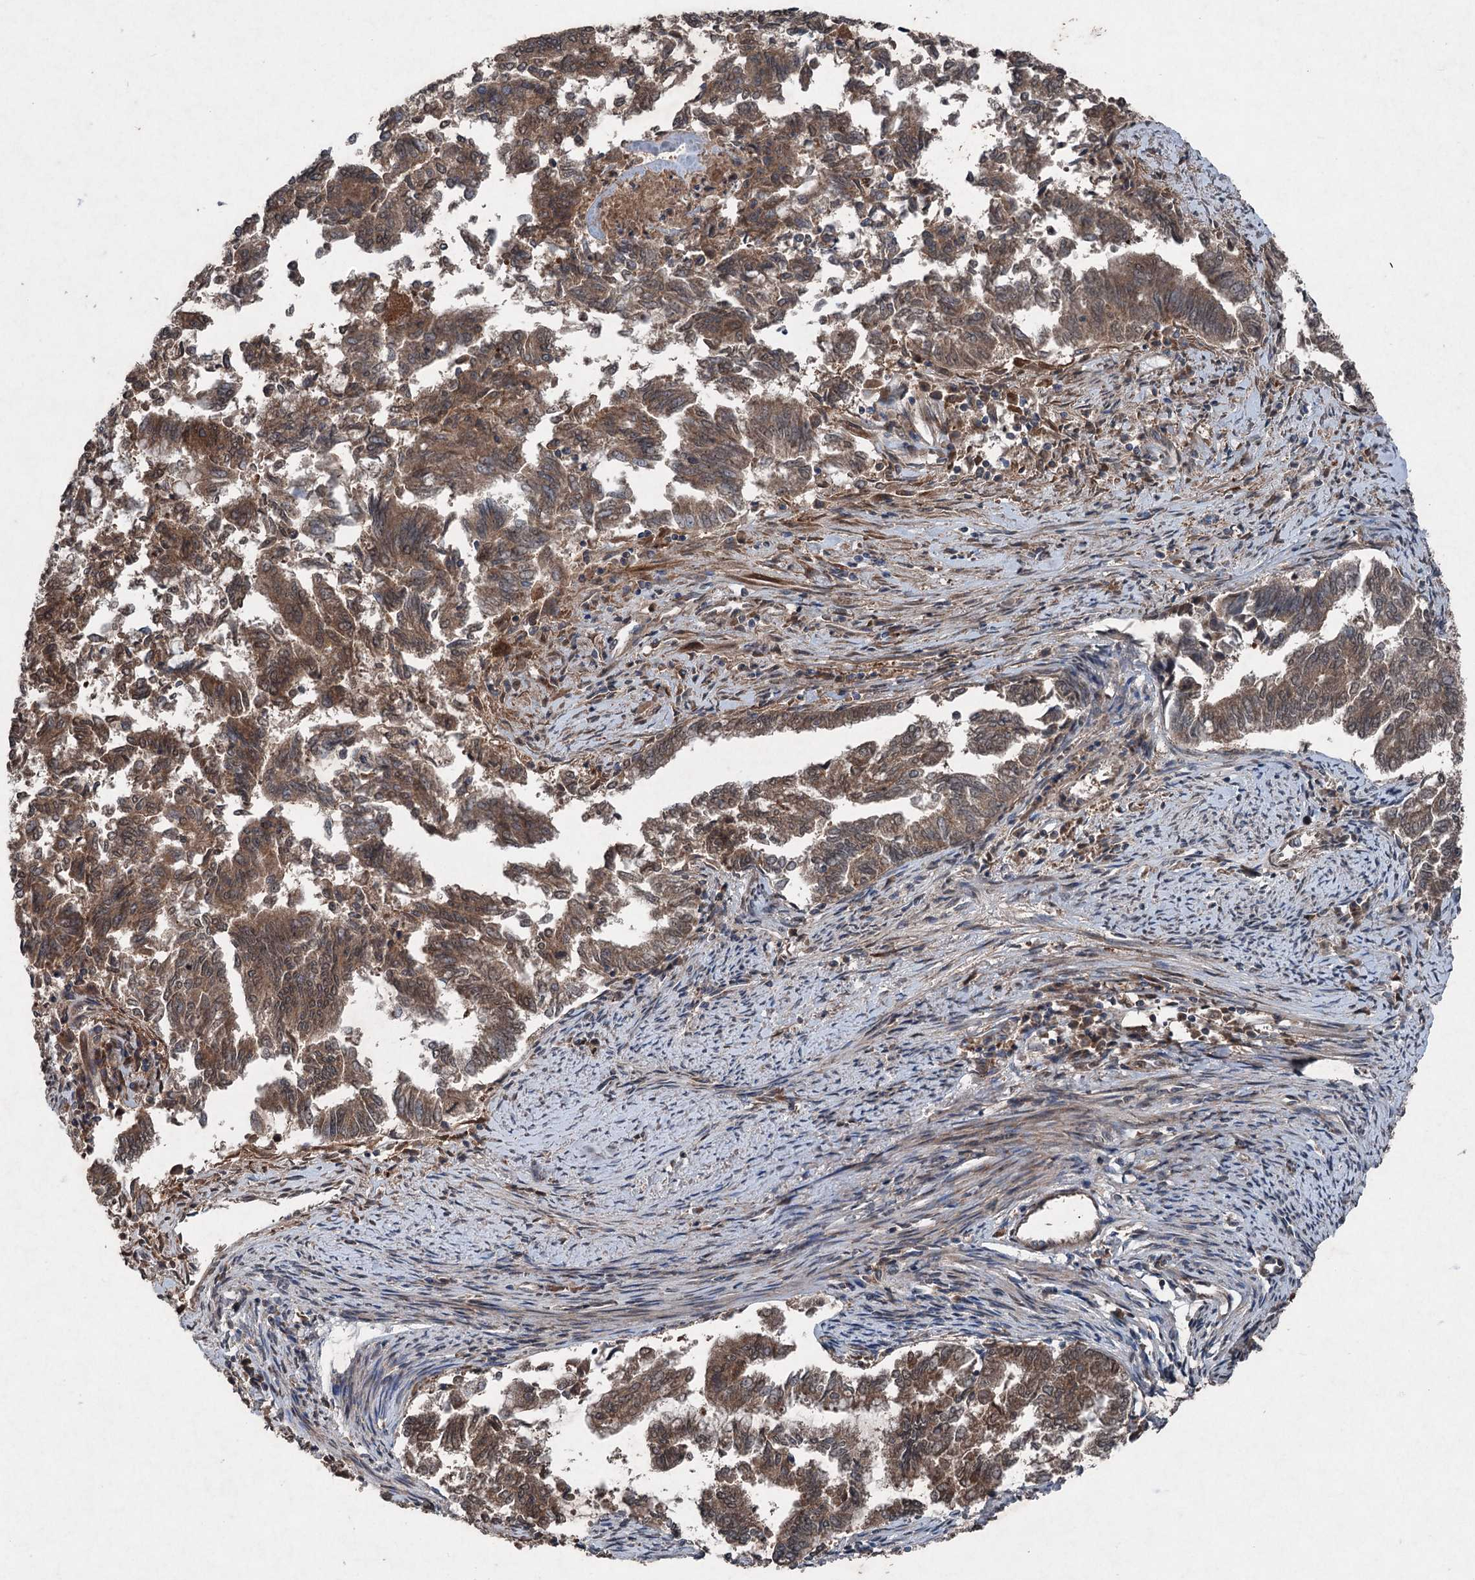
{"staining": {"intensity": "moderate", "quantity": ">75%", "location": "cytoplasmic/membranous"}, "tissue": "endometrial cancer", "cell_type": "Tumor cells", "image_type": "cancer", "snomed": [{"axis": "morphology", "description": "Adenocarcinoma, NOS"}, {"axis": "topography", "description": "Endometrium"}], "caption": "A brown stain highlights moderate cytoplasmic/membranous expression of a protein in human endometrial cancer tumor cells.", "gene": "ALAS1", "patient": {"sex": "female", "age": 79}}